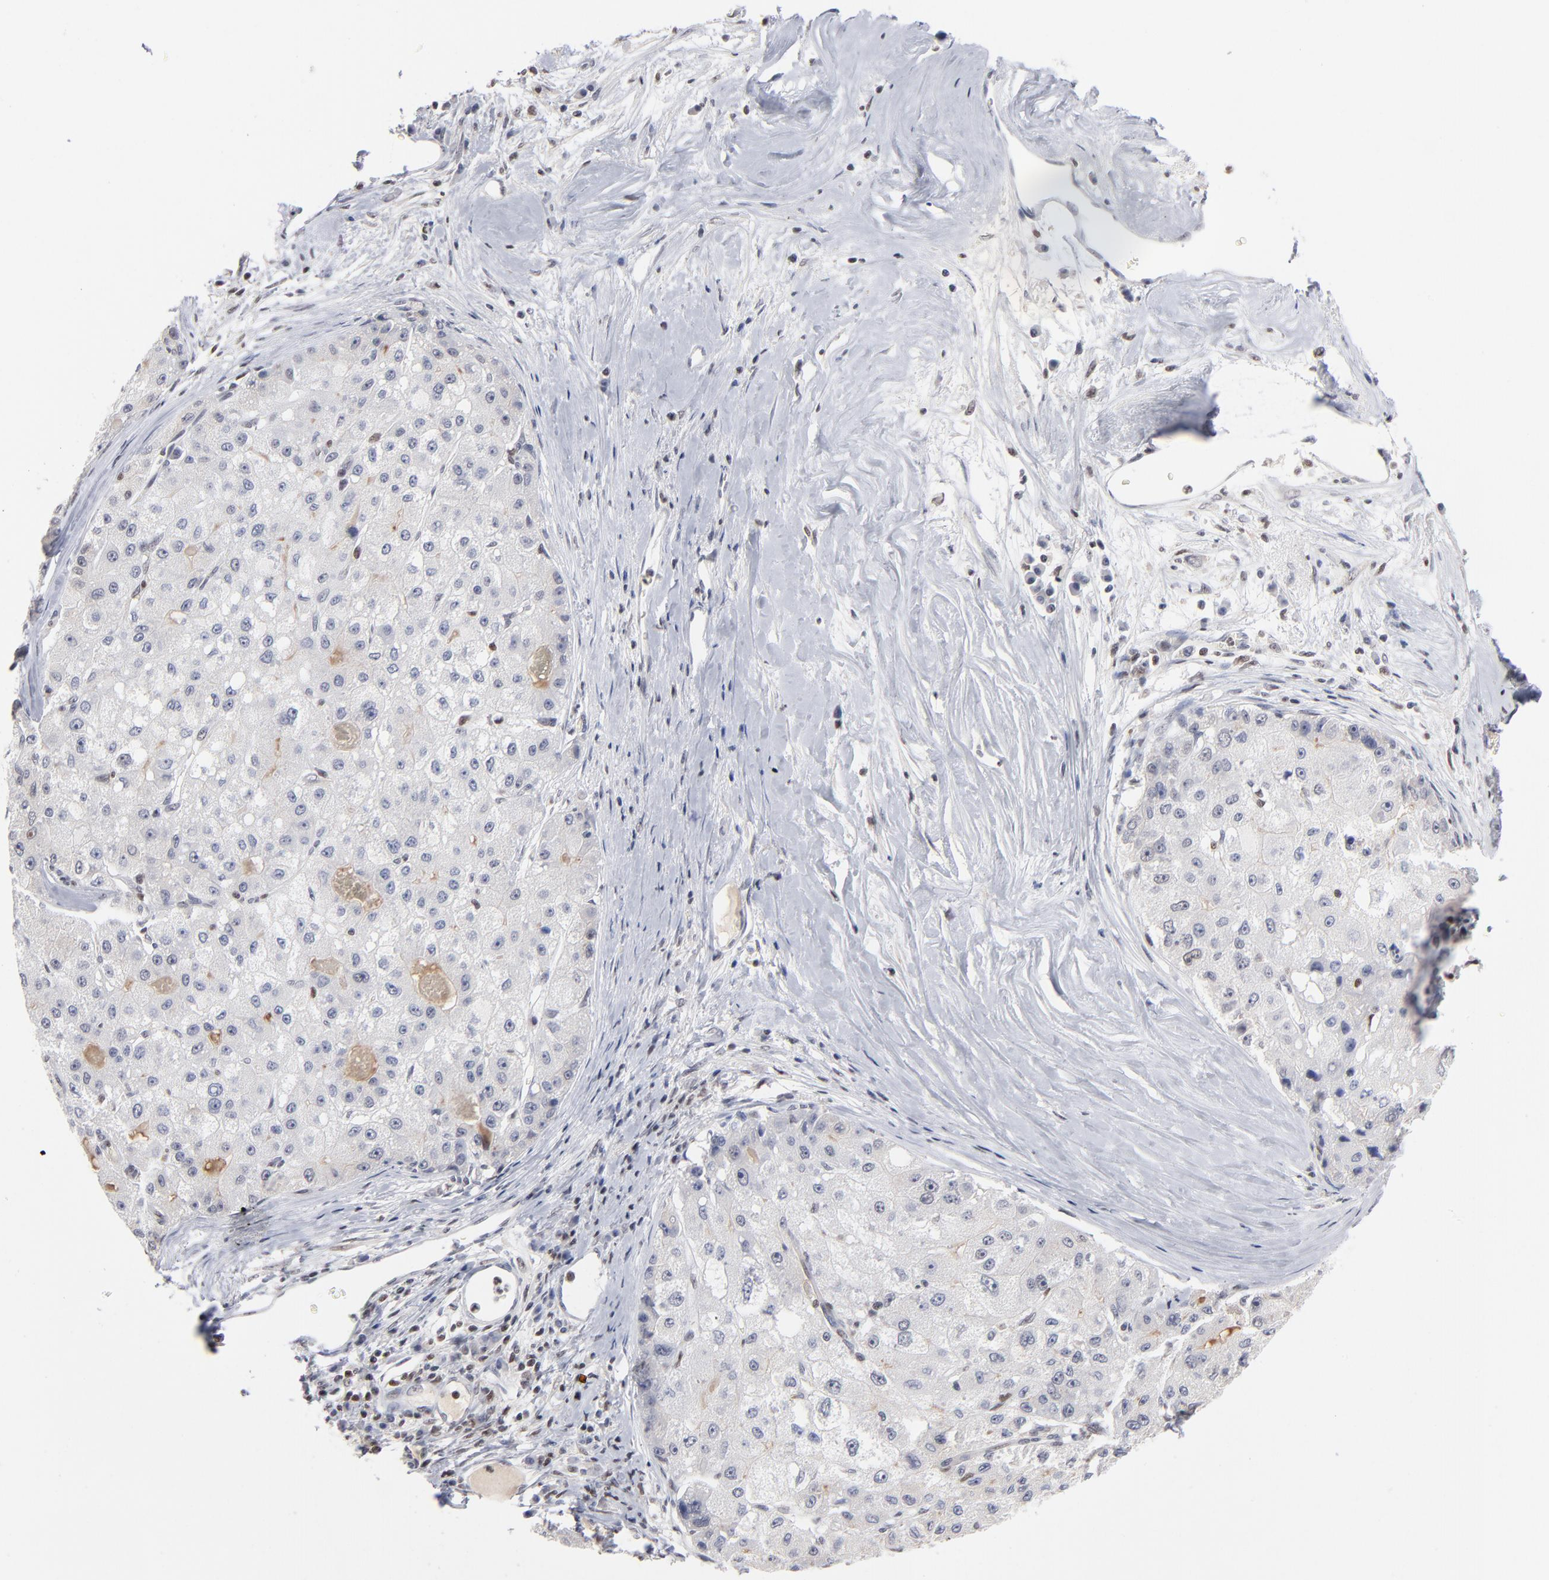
{"staining": {"intensity": "negative", "quantity": "none", "location": "none"}, "tissue": "liver cancer", "cell_type": "Tumor cells", "image_type": "cancer", "snomed": [{"axis": "morphology", "description": "Carcinoma, Hepatocellular, NOS"}, {"axis": "topography", "description": "Liver"}], "caption": "Tumor cells show no significant protein expression in hepatocellular carcinoma (liver).", "gene": "MAX", "patient": {"sex": "male", "age": 80}}